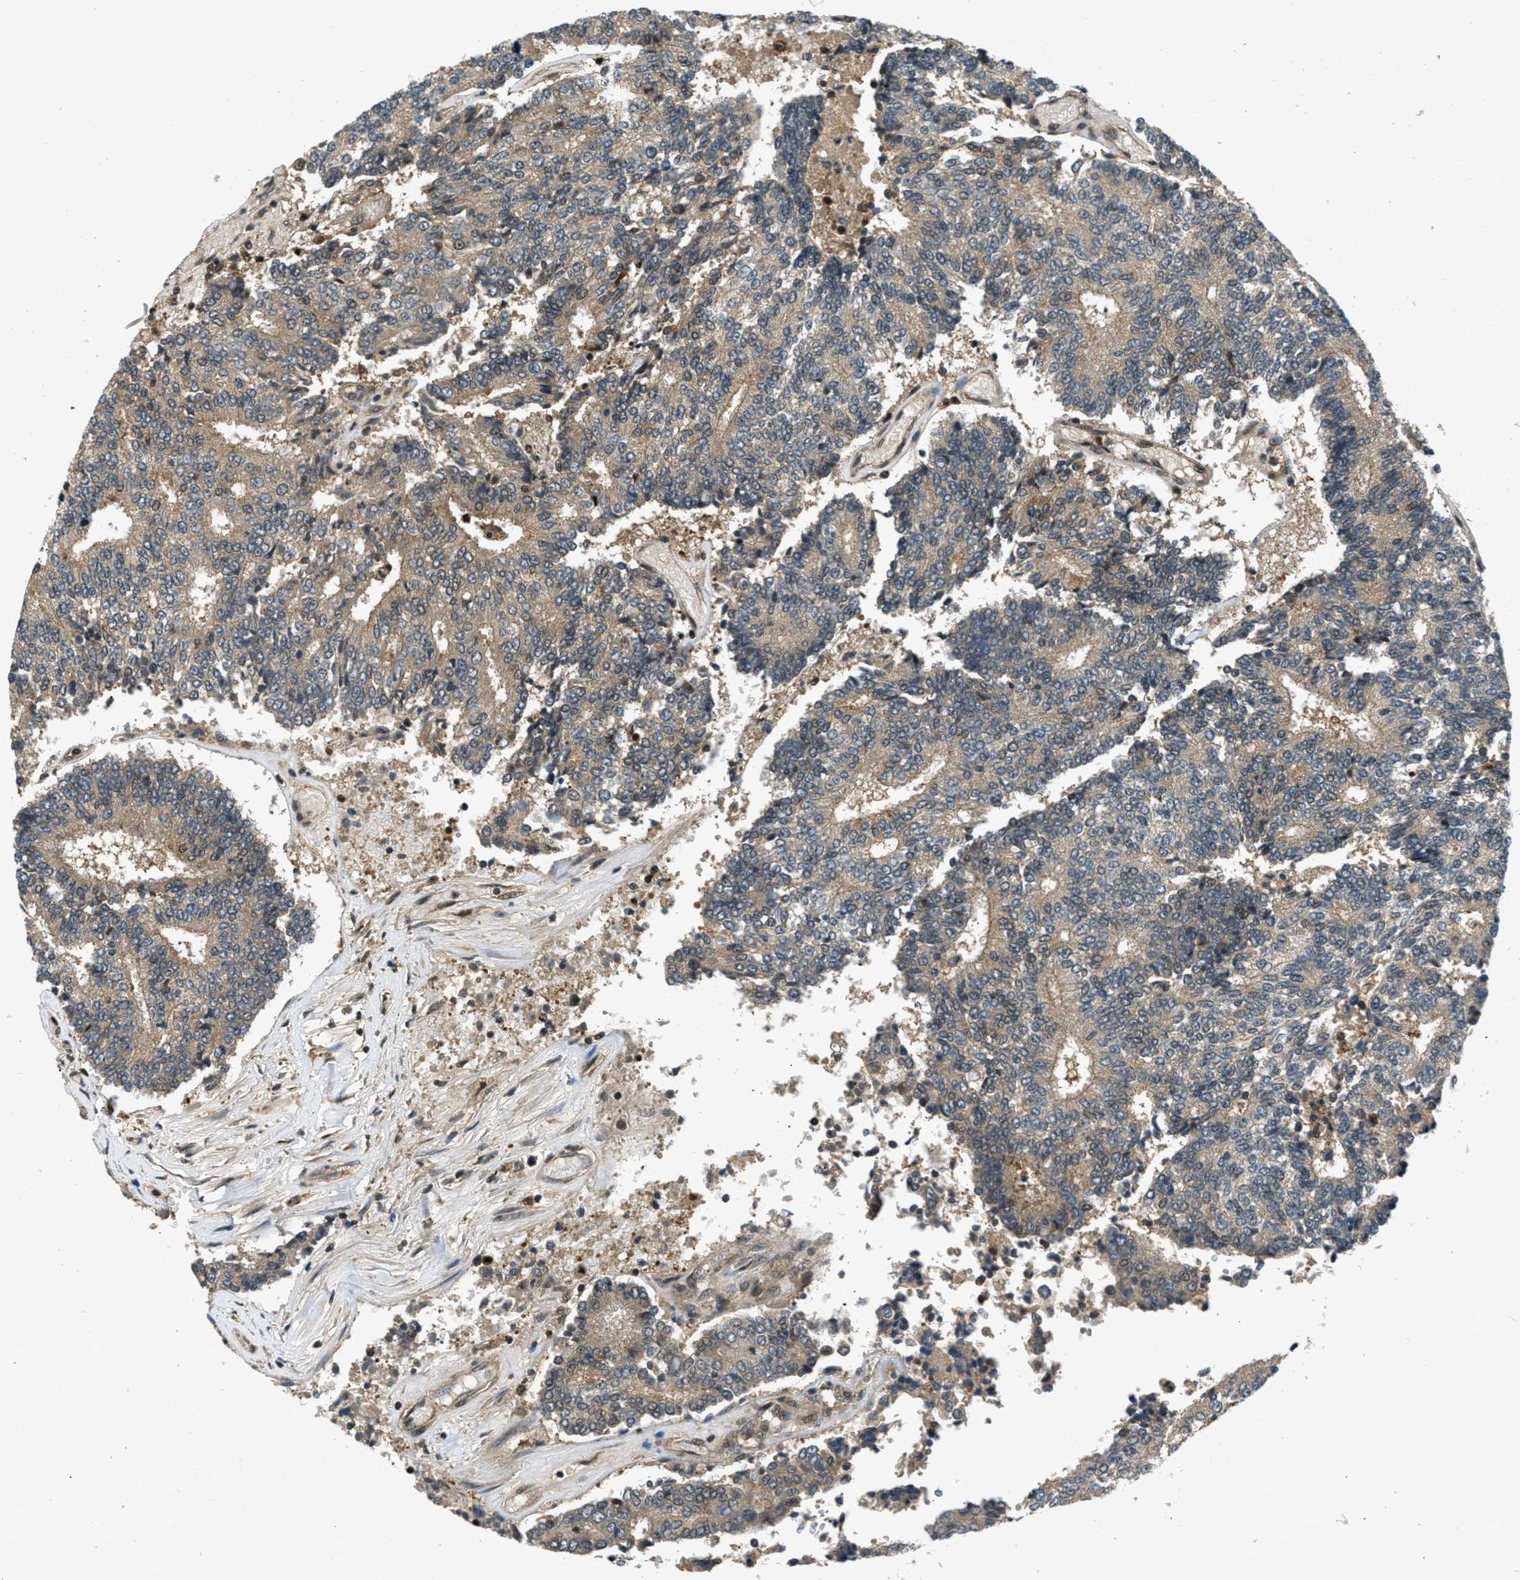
{"staining": {"intensity": "weak", "quantity": ">75%", "location": "cytoplasmic/membranous"}, "tissue": "prostate cancer", "cell_type": "Tumor cells", "image_type": "cancer", "snomed": [{"axis": "morphology", "description": "Normal tissue, NOS"}, {"axis": "morphology", "description": "Adenocarcinoma, High grade"}, {"axis": "topography", "description": "Prostate"}, {"axis": "topography", "description": "Seminal veicle"}], "caption": "A micrograph showing weak cytoplasmic/membranous positivity in approximately >75% of tumor cells in high-grade adenocarcinoma (prostate), as visualized by brown immunohistochemical staining.", "gene": "DUSP6", "patient": {"sex": "male", "age": 55}}